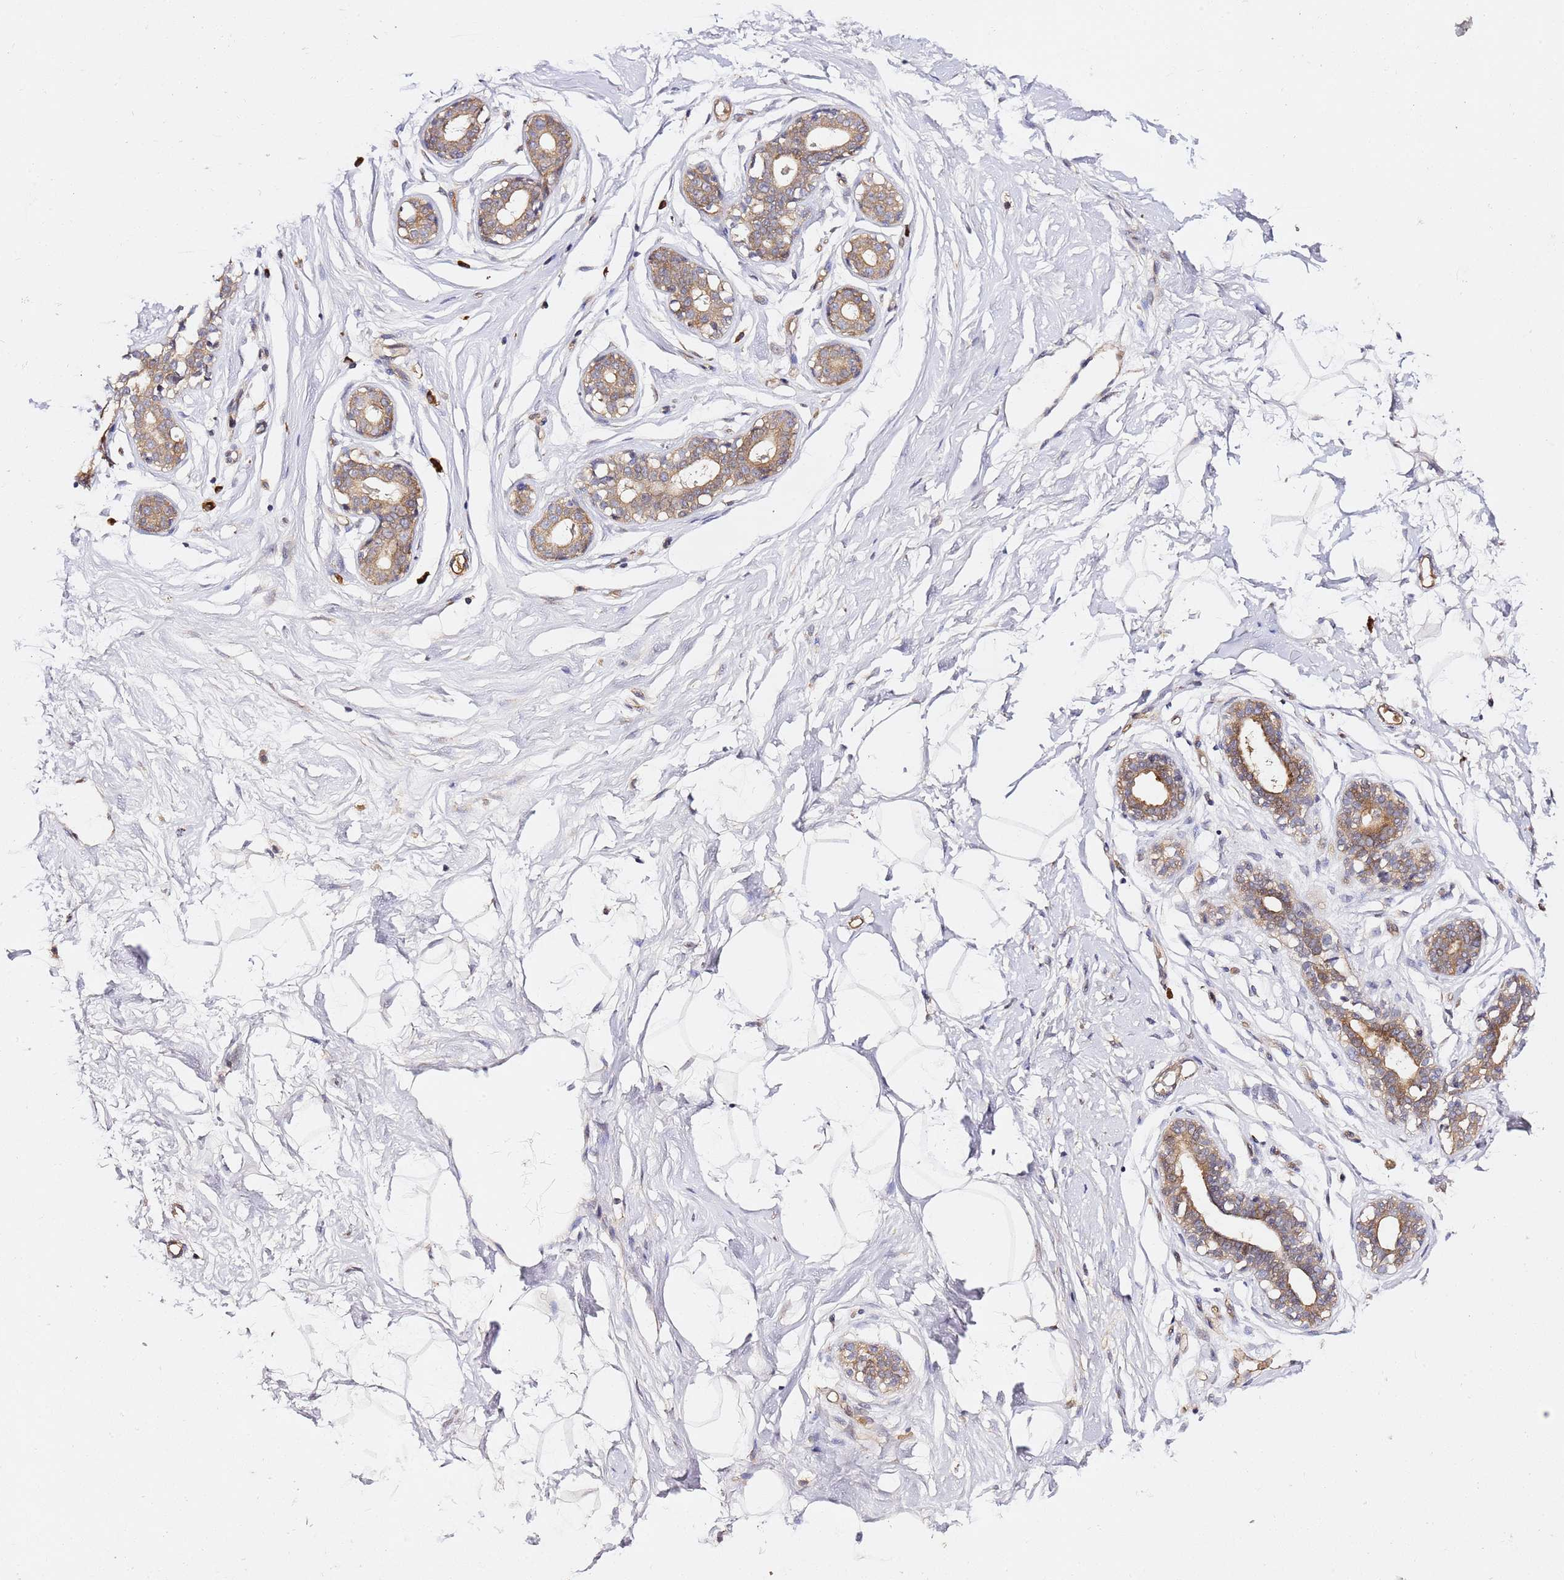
{"staining": {"intensity": "weak", "quantity": ">75%", "location": "cytoplasmic/membranous"}, "tissue": "breast", "cell_type": "Adipocytes", "image_type": "normal", "snomed": [{"axis": "morphology", "description": "Normal tissue, NOS"}, {"axis": "morphology", "description": "Adenoma, NOS"}, {"axis": "topography", "description": "Breast"}], "caption": "This histopathology image demonstrates benign breast stained with immunohistochemistry (IHC) to label a protein in brown. The cytoplasmic/membranous of adipocytes show weak positivity for the protein. Nuclei are counter-stained blue.", "gene": "OSBPL2", "patient": {"sex": "female", "age": 23}}